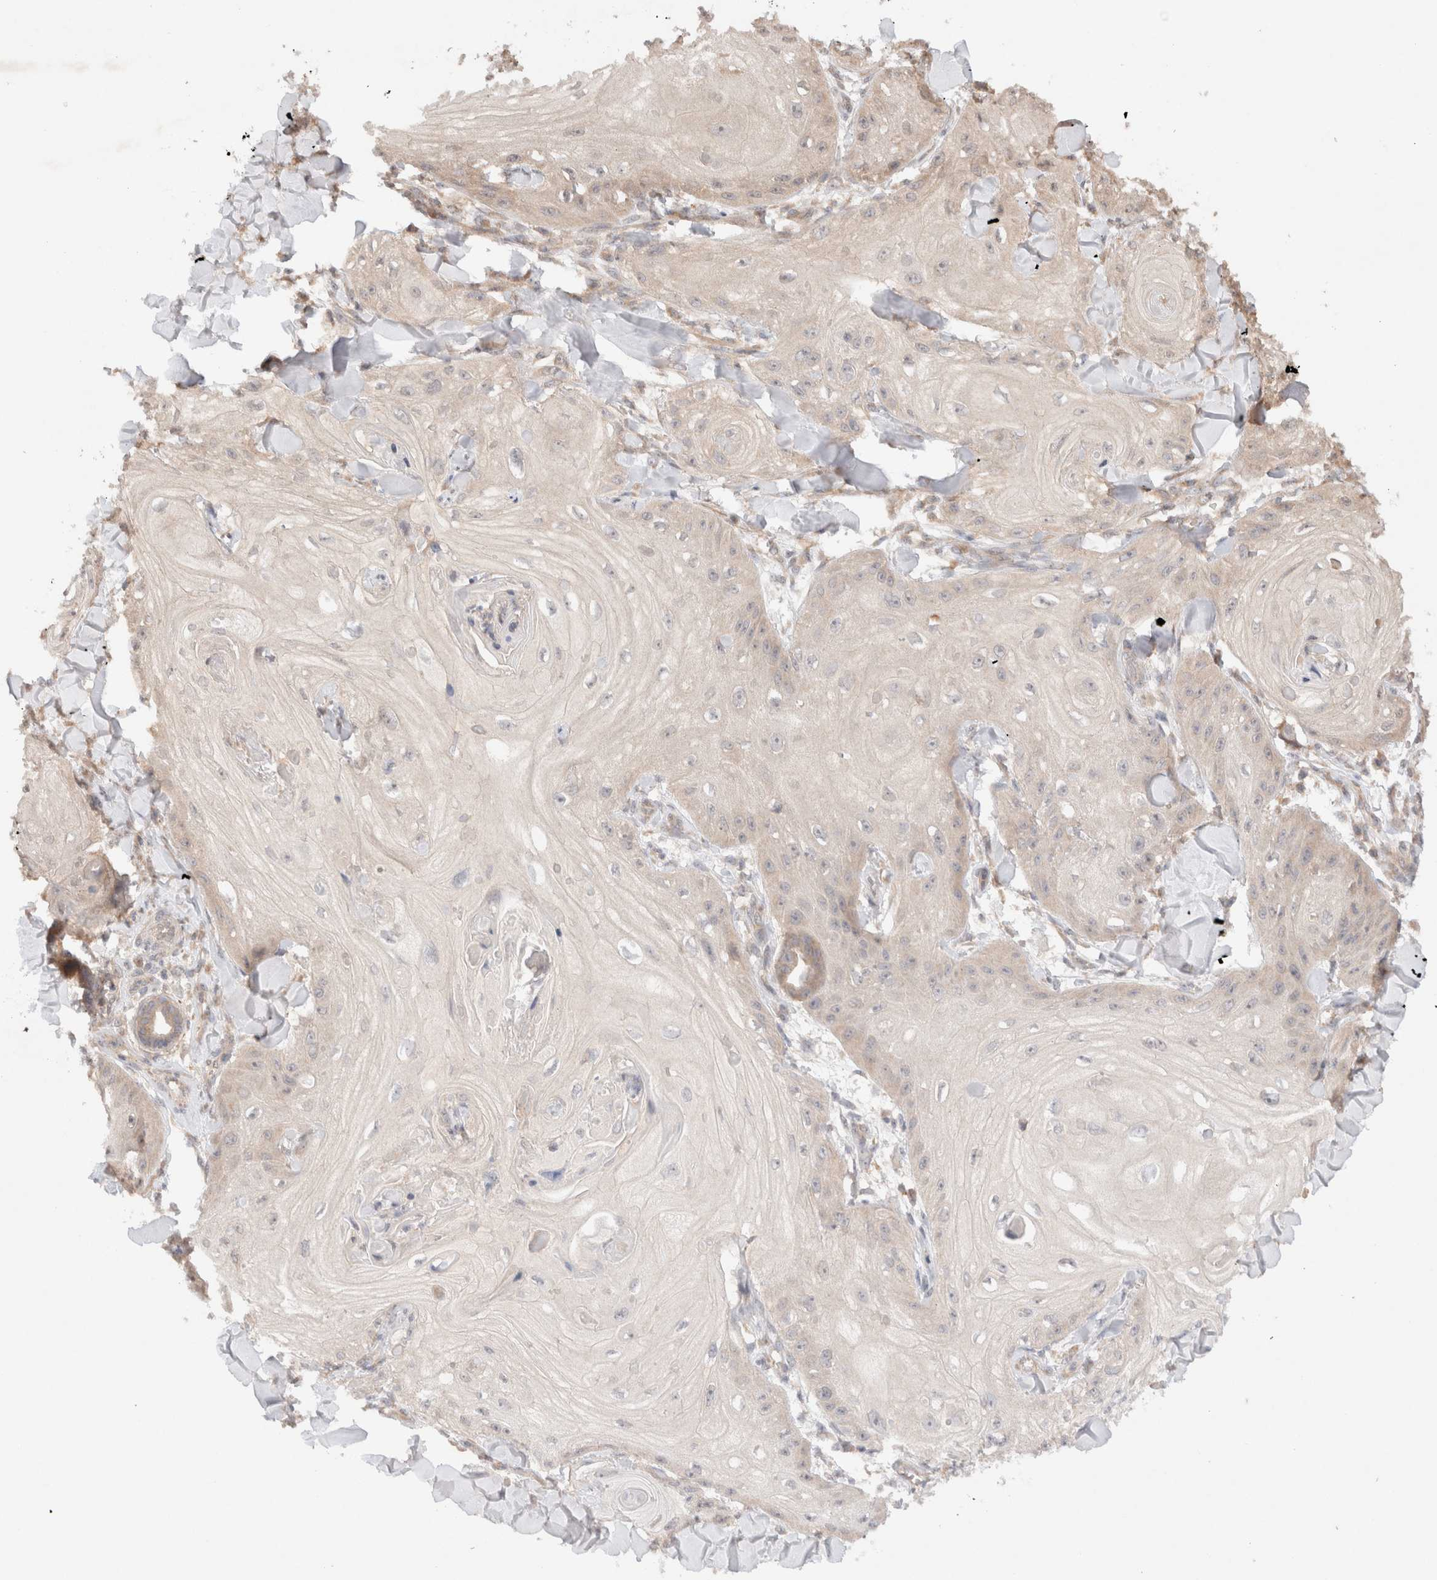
{"staining": {"intensity": "weak", "quantity": "<25%", "location": "cytoplasmic/membranous"}, "tissue": "skin cancer", "cell_type": "Tumor cells", "image_type": "cancer", "snomed": [{"axis": "morphology", "description": "Squamous cell carcinoma, NOS"}, {"axis": "topography", "description": "Skin"}], "caption": "The immunohistochemistry (IHC) histopathology image has no significant expression in tumor cells of squamous cell carcinoma (skin) tissue.", "gene": "KLHL20", "patient": {"sex": "male", "age": 74}}